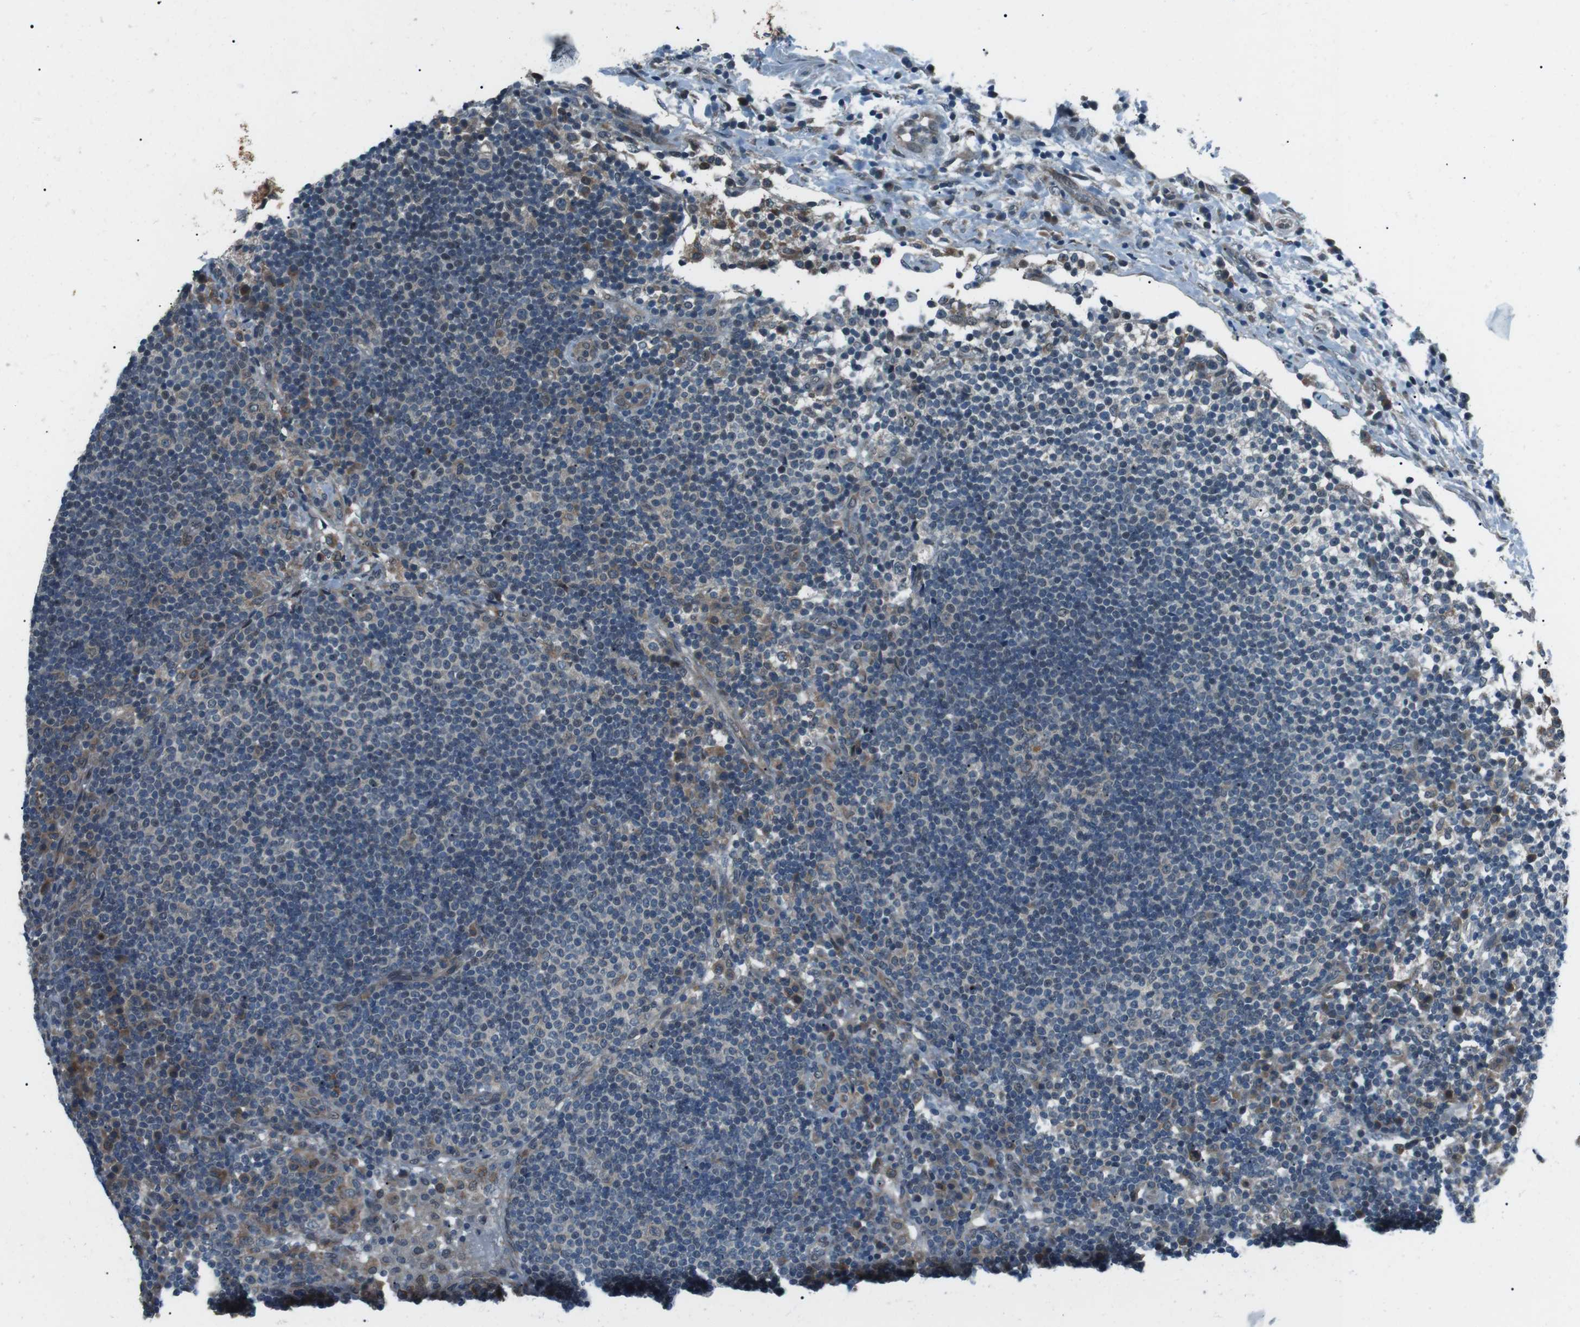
{"staining": {"intensity": "weak", "quantity": "<25%", "location": "cytoplasmic/membranous"}, "tissue": "lymph node", "cell_type": "Germinal center cells", "image_type": "normal", "snomed": [{"axis": "morphology", "description": "Normal tissue, NOS"}, {"axis": "topography", "description": "Lymph node"}], "caption": "An IHC histopathology image of normal lymph node is shown. There is no staining in germinal center cells of lymph node.", "gene": "LRIG2", "patient": {"sex": "female", "age": 53}}